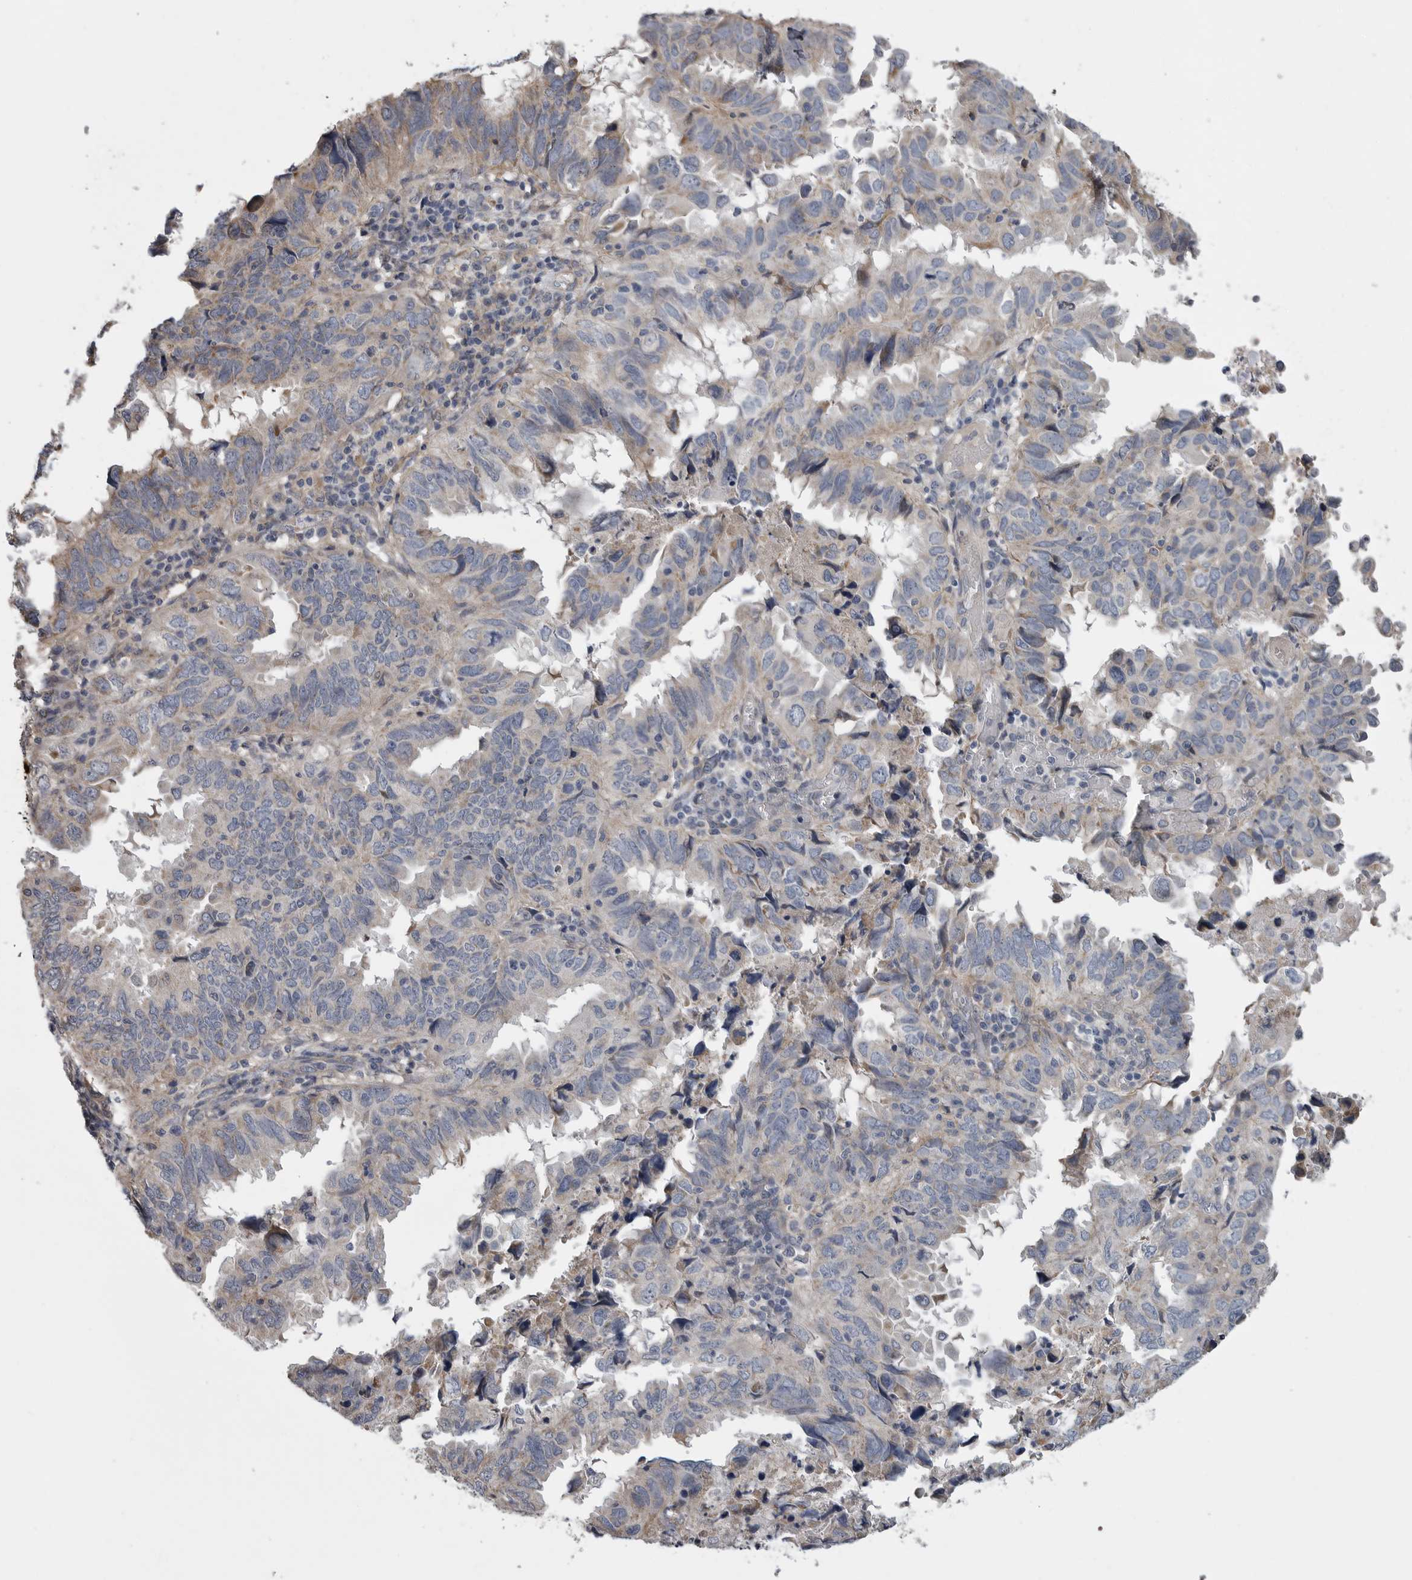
{"staining": {"intensity": "weak", "quantity": "<25%", "location": "cytoplasmic/membranous"}, "tissue": "endometrial cancer", "cell_type": "Tumor cells", "image_type": "cancer", "snomed": [{"axis": "morphology", "description": "Adenocarcinoma, NOS"}, {"axis": "topography", "description": "Uterus"}], "caption": "The immunohistochemistry (IHC) image has no significant positivity in tumor cells of adenocarcinoma (endometrial) tissue.", "gene": "CRP", "patient": {"sex": "female", "age": 77}}